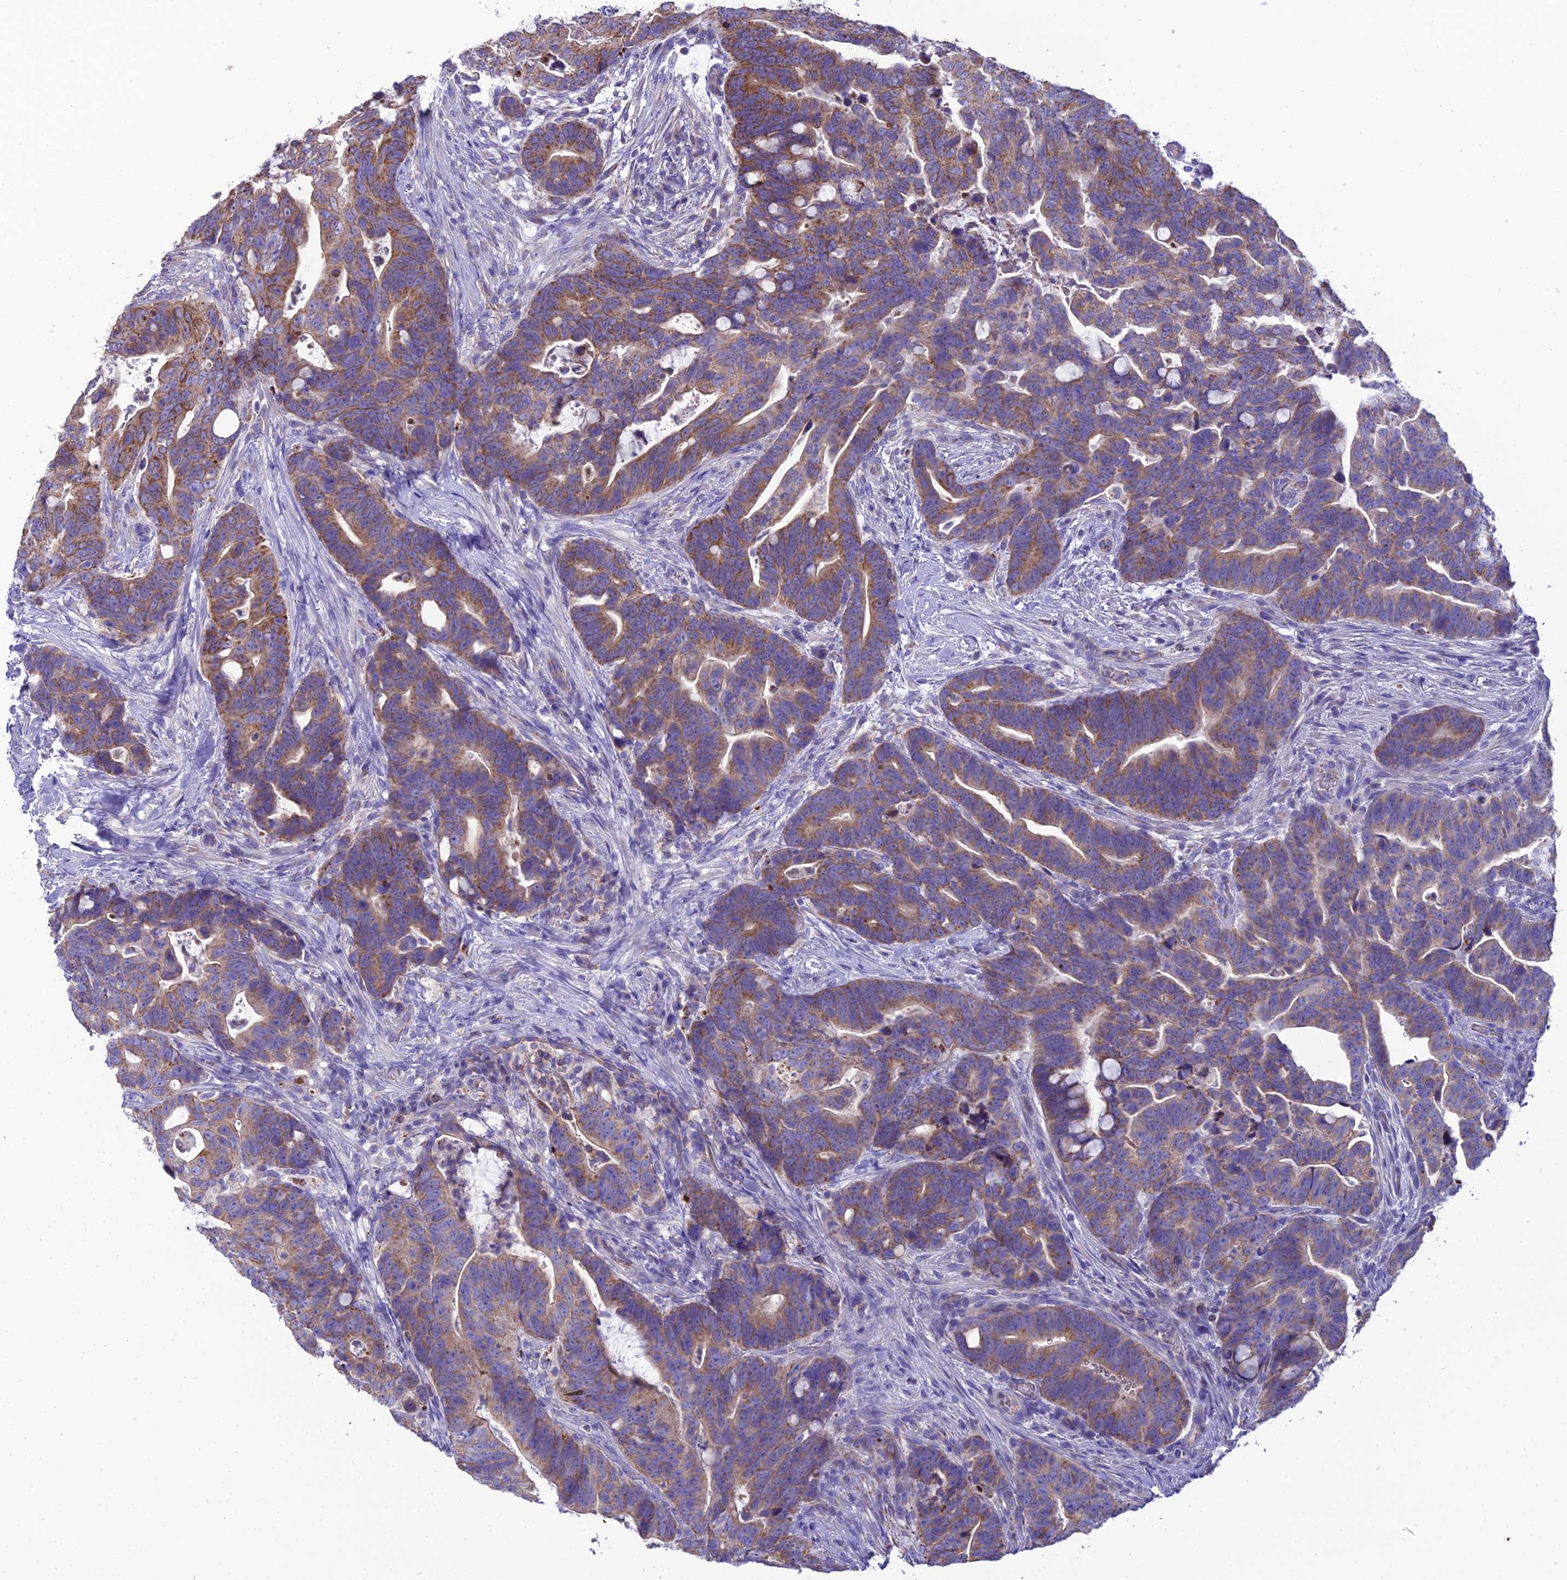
{"staining": {"intensity": "moderate", "quantity": ">75%", "location": "cytoplasmic/membranous"}, "tissue": "colorectal cancer", "cell_type": "Tumor cells", "image_type": "cancer", "snomed": [{"axis": "morphology", "description": "Adenocarcinoma, NOS"}, {"axis": "topography", "description": "Colon"}], "caption": "The histopathology image displays a brown stain indicating the presence of a protein in the cytoplasmic/membranous of tumor cells in colorectal adenocarcinoma.", "gene": "GPD1", "patient": {"sex": "female", "age": 82}}